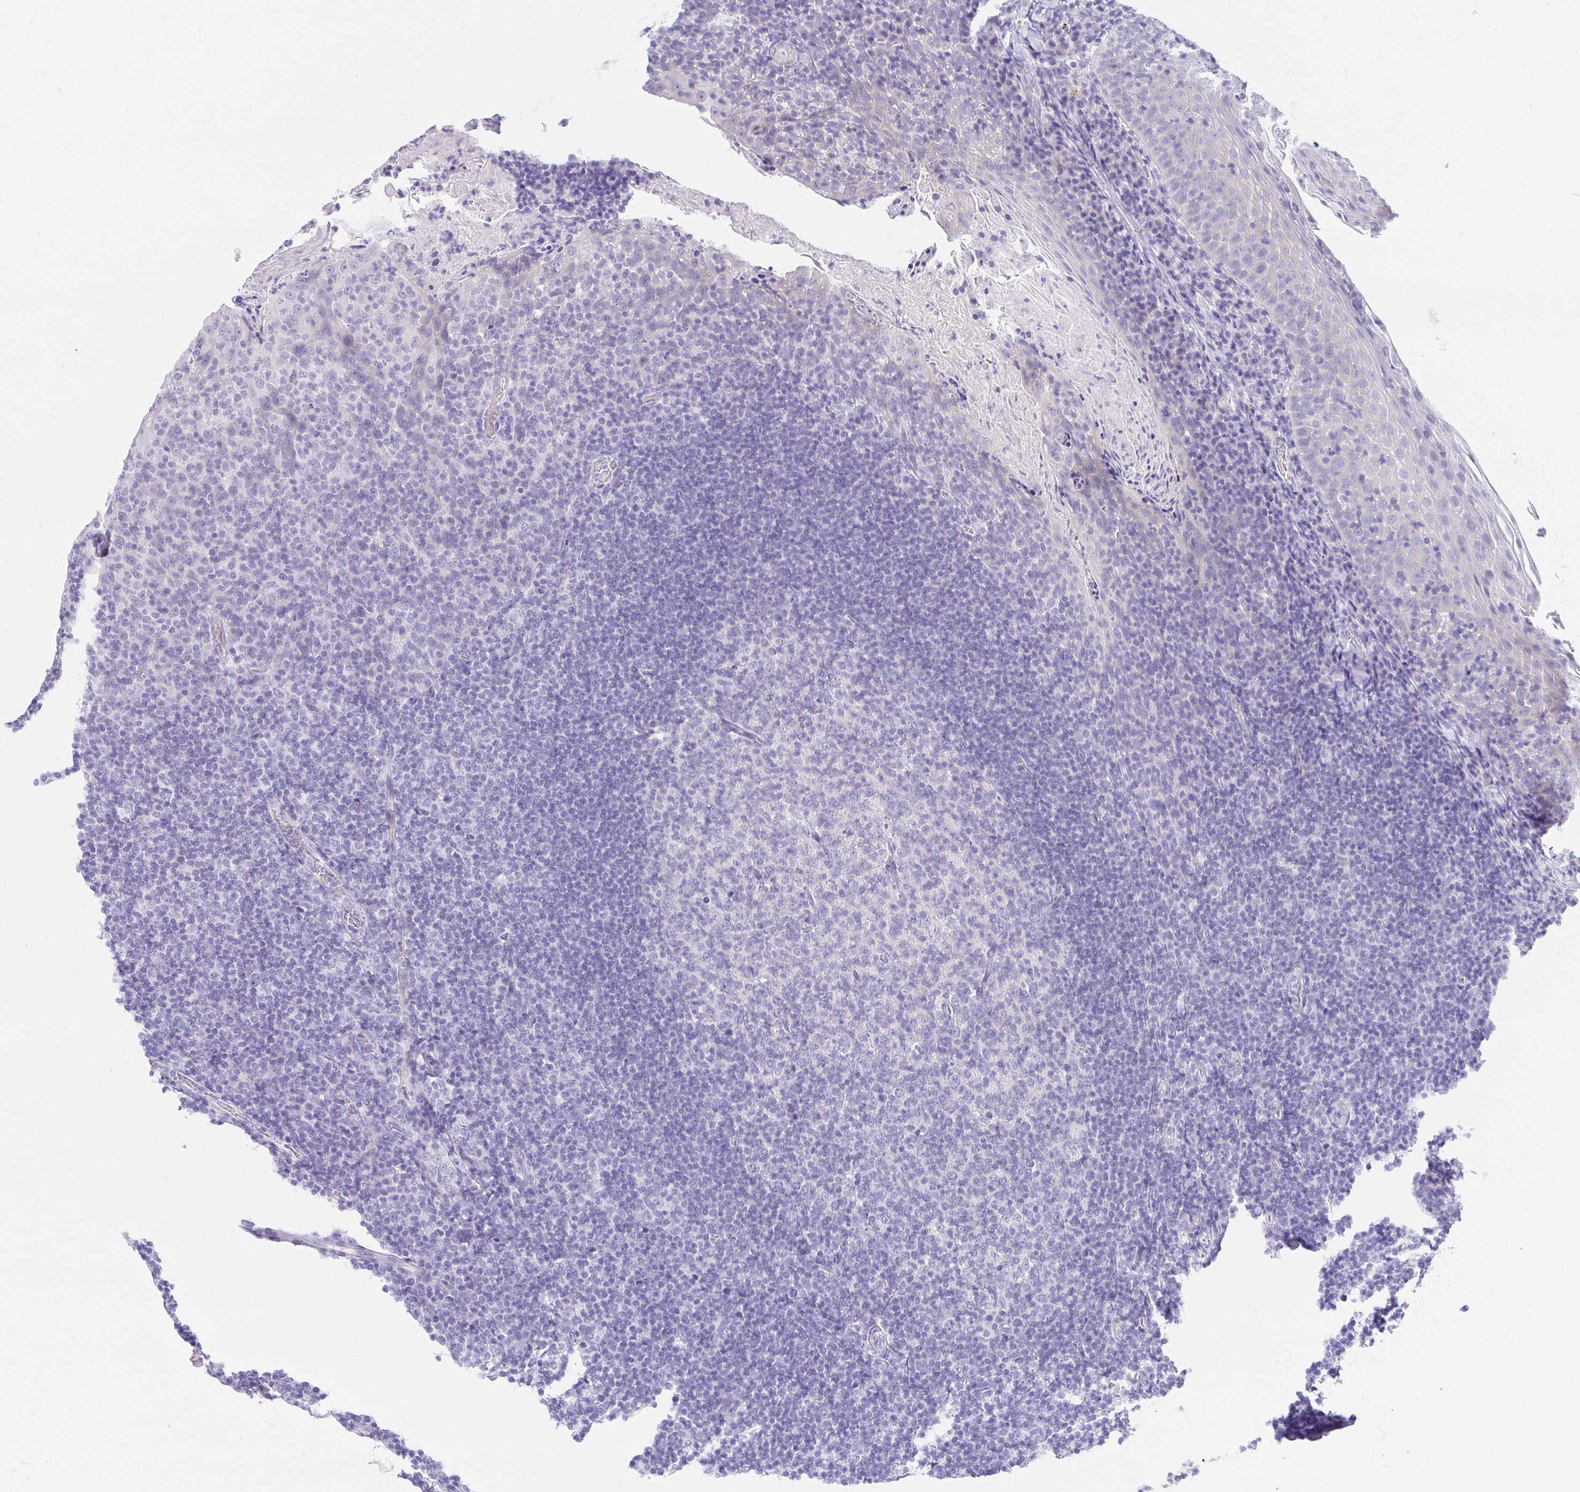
{"staining": {"intensity": "negative", "quantity": "none", "location": "none"}, "tissue": "tonsil", "cell_type": "Germinal center cells", "image_type": "normal", "snomed": [{"axis": "morphology", "description": "Normal tissue, NOS"}, {"axis": "topography", "description": "Tonsil"}], "caption": "Tonsil was stained to show a protein in brown. There is no significant staining in germinal center cells. (DAB (3,3'-diaminobenzidine) IHC, high magnification).", "gene": "CHAT", "patient": {"sex": "female", "age": 10}}